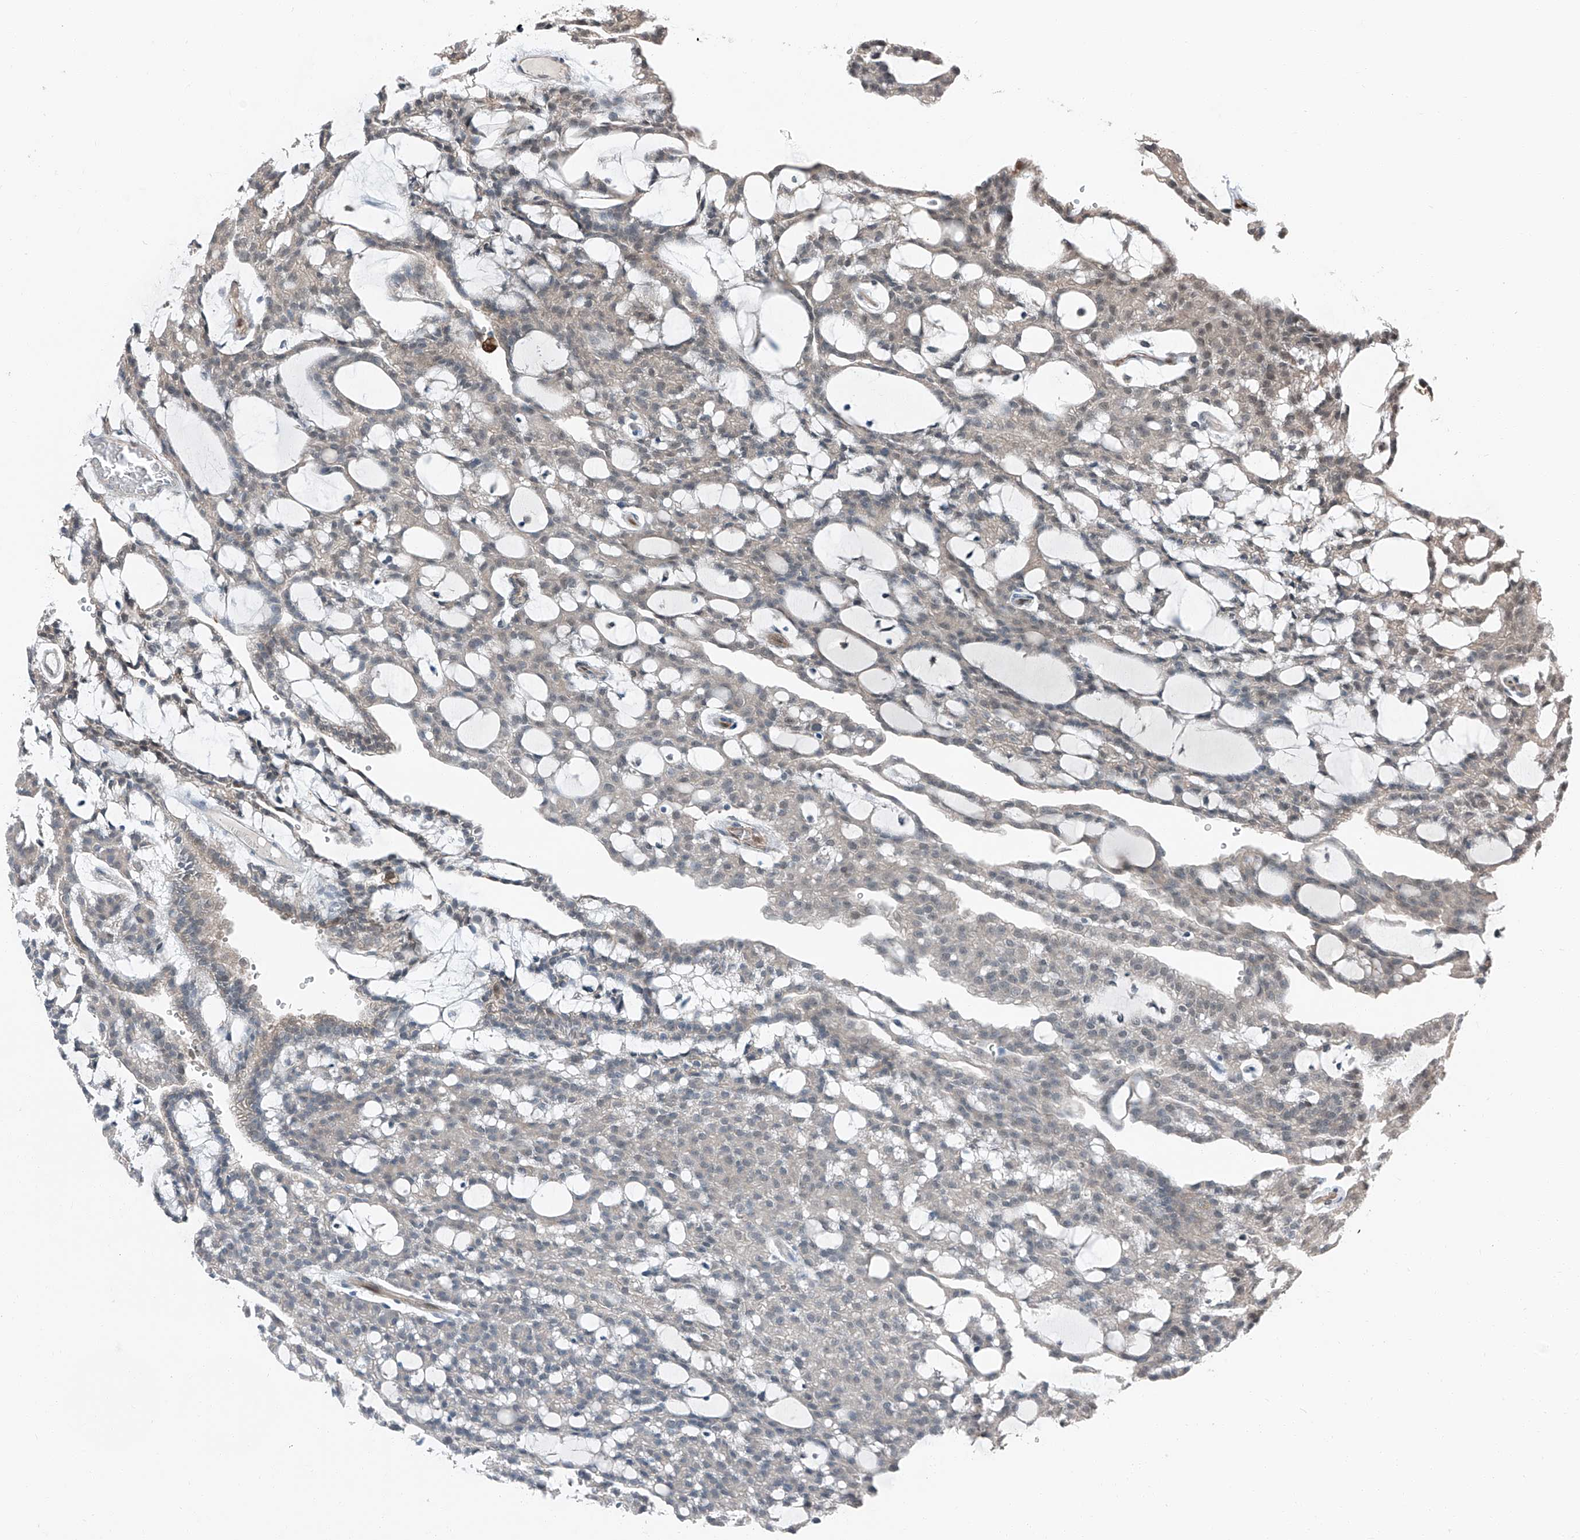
{"staining": {"intensity": "negative", "quantity": "none", "location": "none"}, "tissue": "renal cancer", "cell_type": "Tumor cells", "image_type": "cancer", "snomed": [{"axis": "morphology", "description": "Adenocarcinoma, NOS"}, {"axis": "topography", "description": "Kidney"}], "caption": "High power microscopy image of an immunohistochemistry photomicrograph of renal adenocarcinoma, revealing no significant expression in tumor cells.", "gene": "HSPA6", "patient": {"sex": "male", "age": 63}}